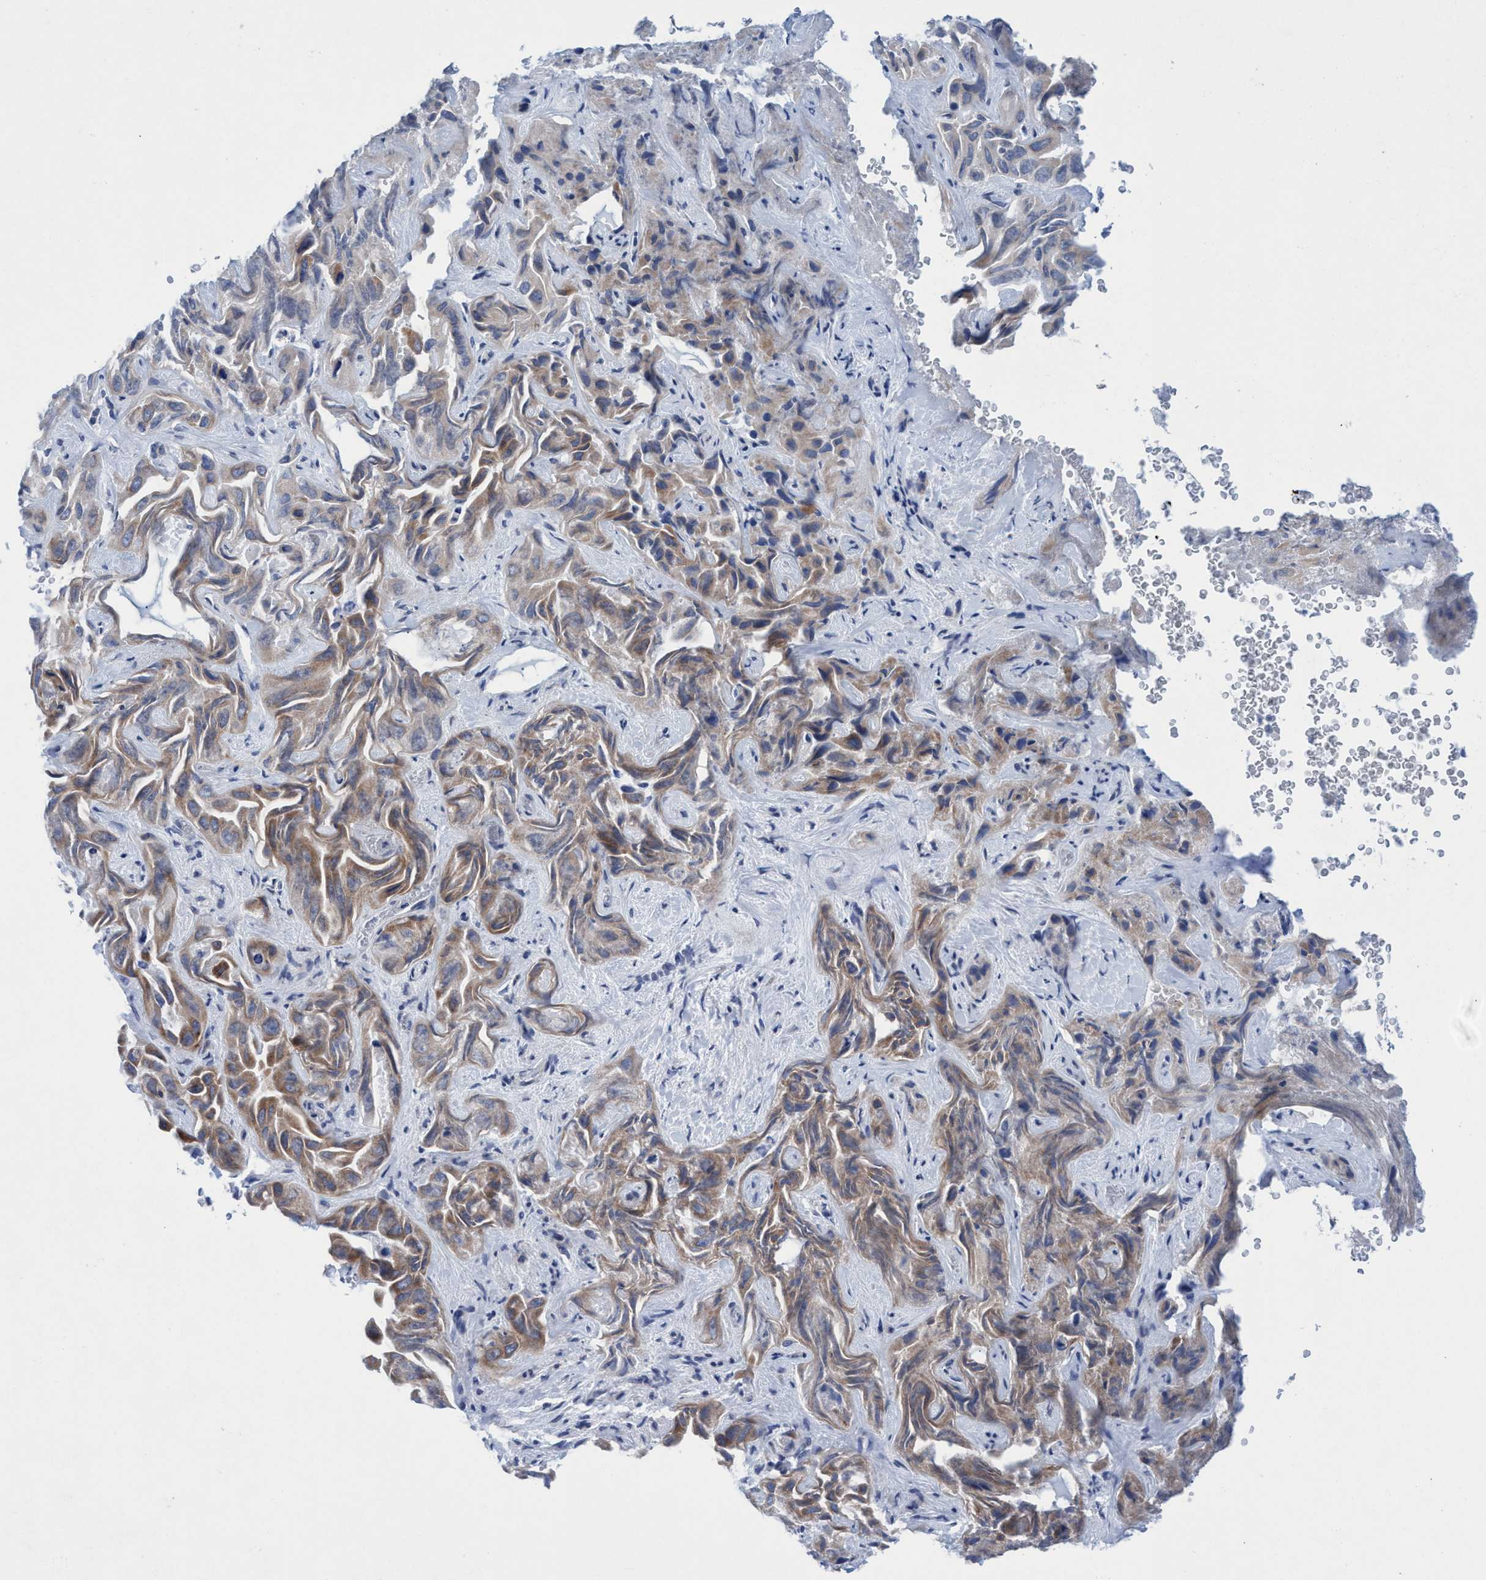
{"staining": {"intensity": "weak", "quantity": ">75%", "location": "cytoplasmic/membranous"}, "tissue": "liver cancer", "cell_type": "Tumor cells", "image_type": "cancer", "snomed": [{"axis": "morphology", "description": "Cholangiocarcinoma"}, {"axis": "topography", "description": "Liver"}], "caption": "Liver cholangiocarcinoma was stained to show a protein in brown. There is low levels of weak cytoplasmic/membranous expression in about >75% of tumor cells.", "gene": "RSAD1", "patient": {"sex": "female", "age": 52}}